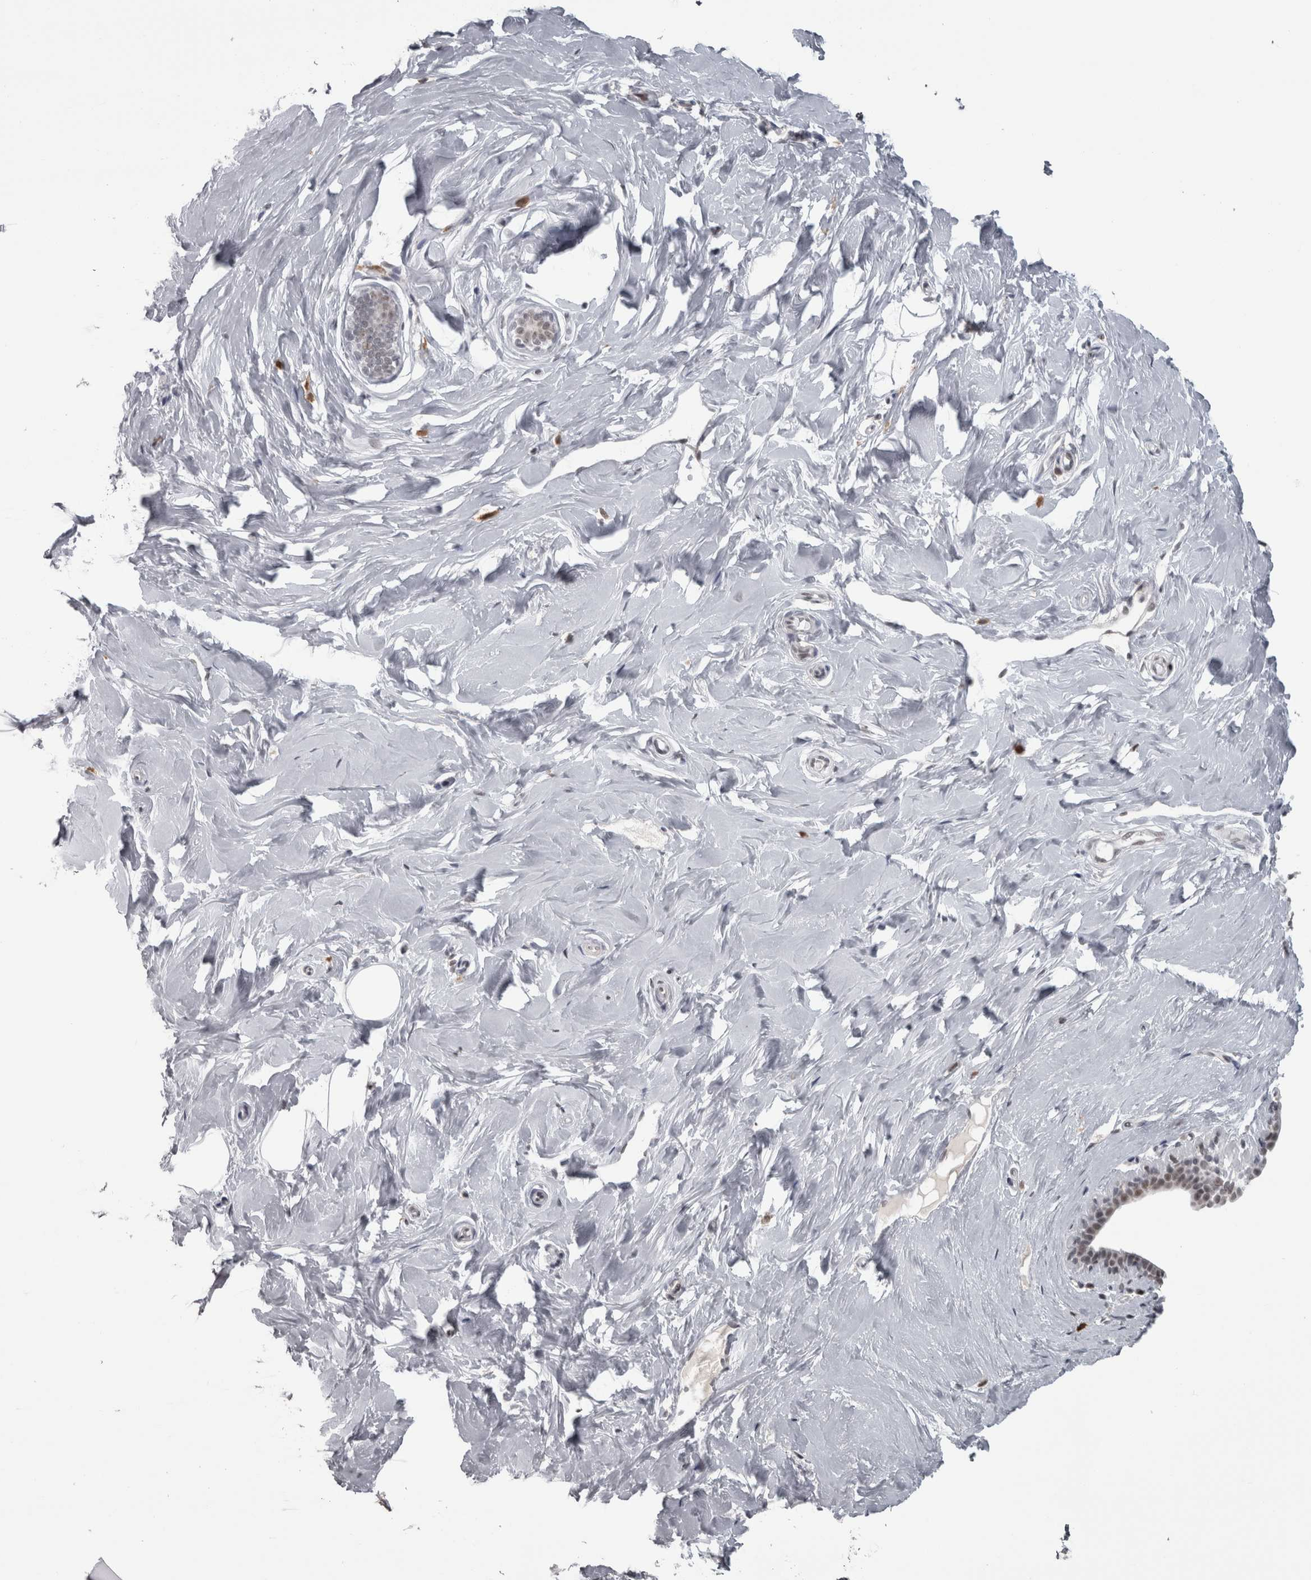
{"staining": {"intensity": "weak", "quantity": ">75%", "location": "nuclear"}, "tissue": "breast", "cell_type": "Adipocytes", "image_type": "normal", "snomed": [{"axis": "morphology", "description": "Normal tissue, NOS"}, {"axis": "topography", "description": "Breast"}], "caption": "Immunohistochemistry (DAB (3,3'-diaminobenzidine)) staining of unremarkable human breast shows weak nuclear protein expression in about >75% of adipocytes. (DAB IHC with brightfield microscopy, high magnification).", "gene": "MICU3", "patient": {"sex": "female", "age": 23}}